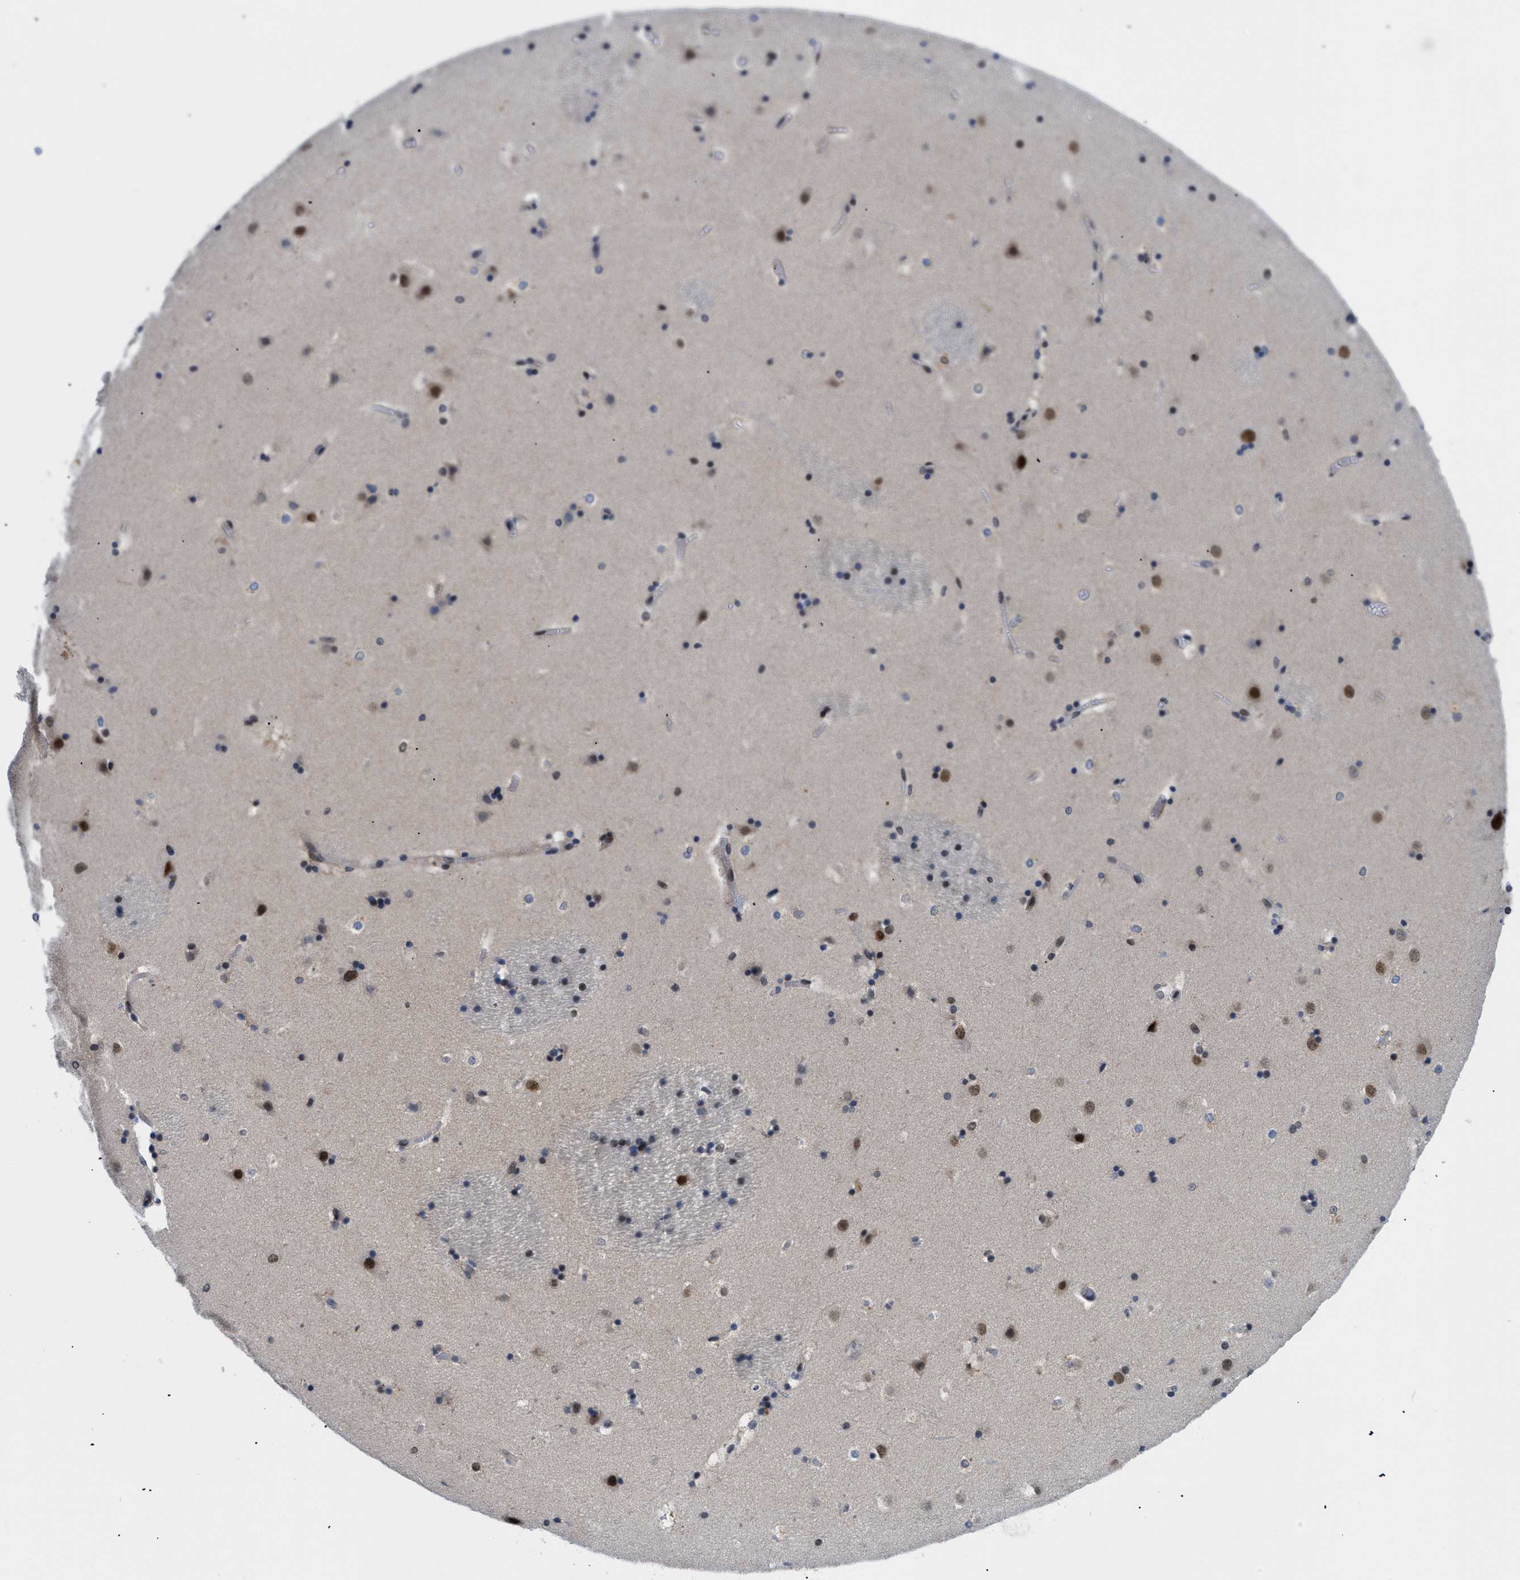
{"staining": {"intensity": "moderate", "quantity": "25%-75%", "location": "nuclear"}, "tissue": "caudate", "cell_type": "Glial cells", "image_type": "normal", "snomed": [{"axis": "morphology", "description": "Normal tissue, NOS"}, {"axis": "topography", "description": "Lateral ventricle wall"}], "caption": "Human caudate stained with a protein marker exhibits moderate staining in glial cells.", "gene": "SLC29A2", "patient": {"sex": "male", "age": 45}}